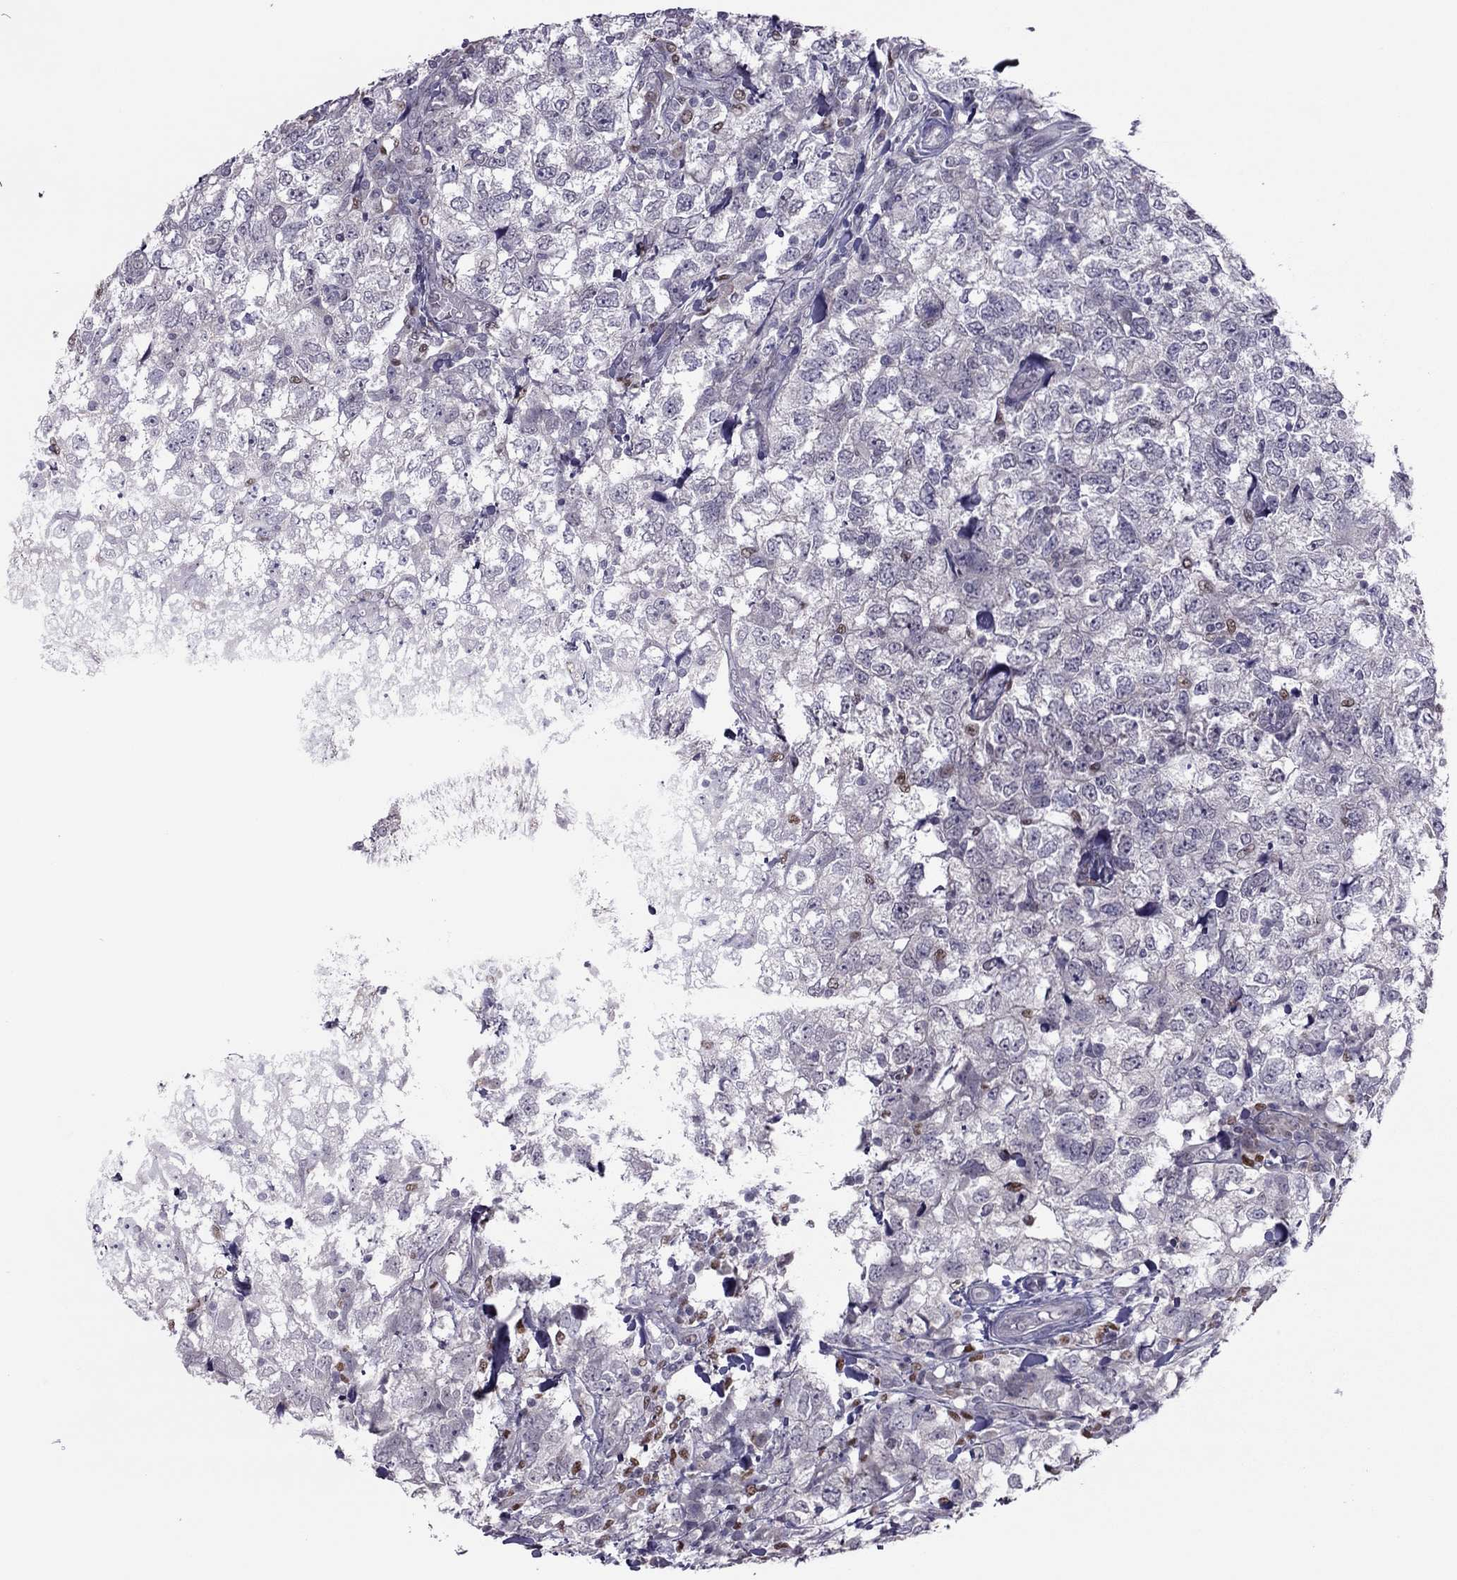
{"staining": {"intensity": "negative", "quantity": "none", "location": "none"}, "tissue": "breast cancer", "cell_type": "Tumor cells", "image_type": "cancer", "snomed": [{"axis": "morphology", "description": "Duct carcinoma"}, {"axis": "topography", "description": "Breast"}], "caption": "This is an immunohistochemistry (IHC) image of human breast cancer (intraductal carcinoma). There is no positivity in tumor cells.", "gene": "SPINT3", "patient": {"sex": "female", "age": 30}}